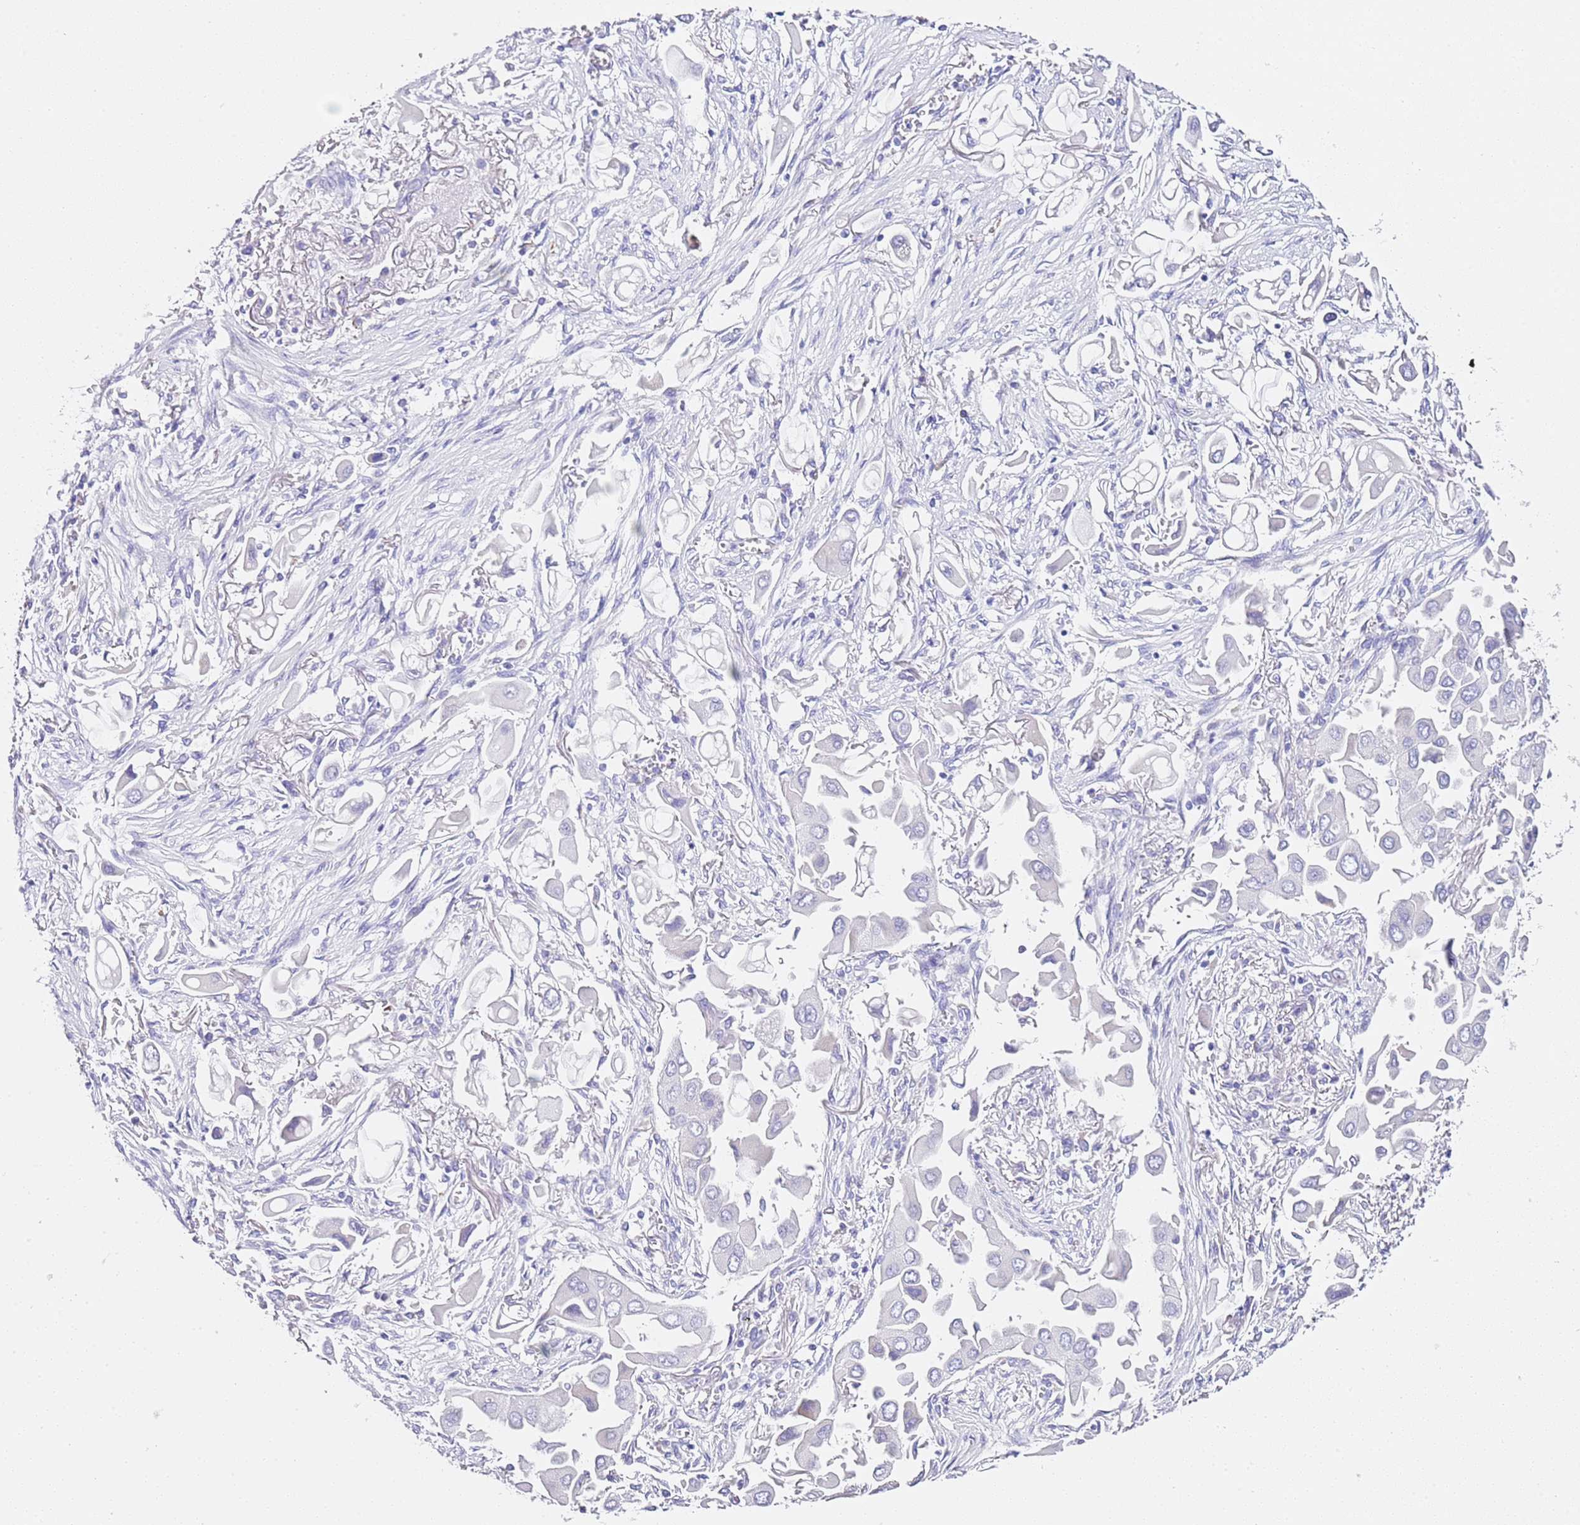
{"staining": {"intensity": "negative", "quantity": "none", "location": "none"}, "tissue": "lung cancer", "cell_type": "Tumor cells", "image_type": "cancer", "snomed": [{"axis": "morphology", "description": "Adenocarcinoma, NOS"}, {"axis": "topography", "description": "Lung"}], "caption": "The histopathology image shows no significant positivity in tumor cells of lung cancer (adenocarcinoma).", "gene": "PTBP2", "patient": {"sex": "female", "age": 76}}